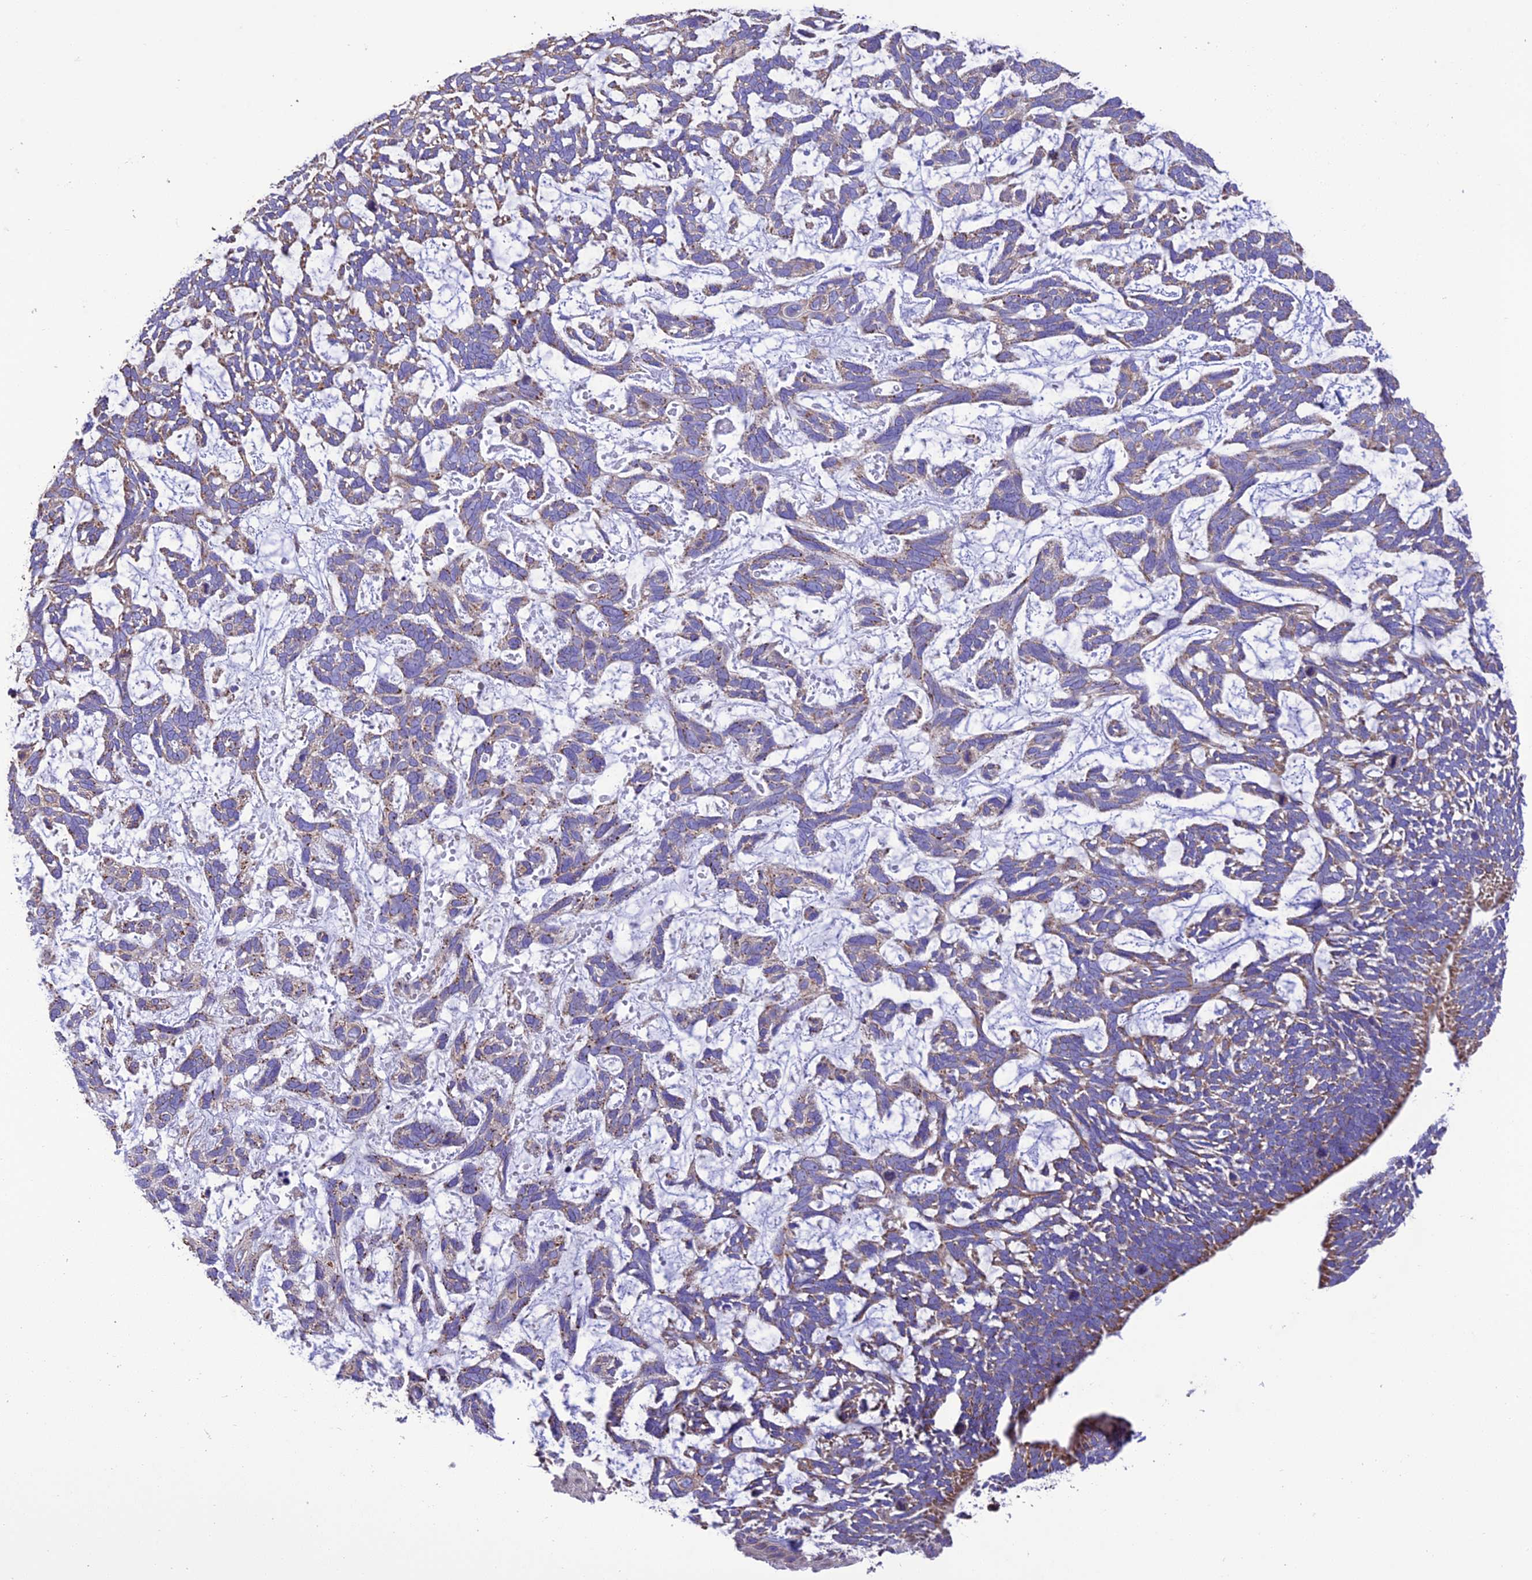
{"staining": {"intensity": "moderate", "quantity": ">75%", "location": "cytoplasmic/membranous"}, "tissue": "skin cancer", "cell_type": "Tumor cells", "image_type": "cancer", "snomed": [{"axis": "morphology", "description": "Basal cell carcinoma"}, {"axis": "topography", "description": "Skin"}], "caption": "Tumor cells display medium levels of moderate cytoplasmic/membranous expression in approximately >75% of cells in human skin cancer (basal cell carcinoma). (DAB IHC with brightfield microscopy, high magnification).", "gene": "MAP3K12", "patient": {"sex": "male", "age": 88}}